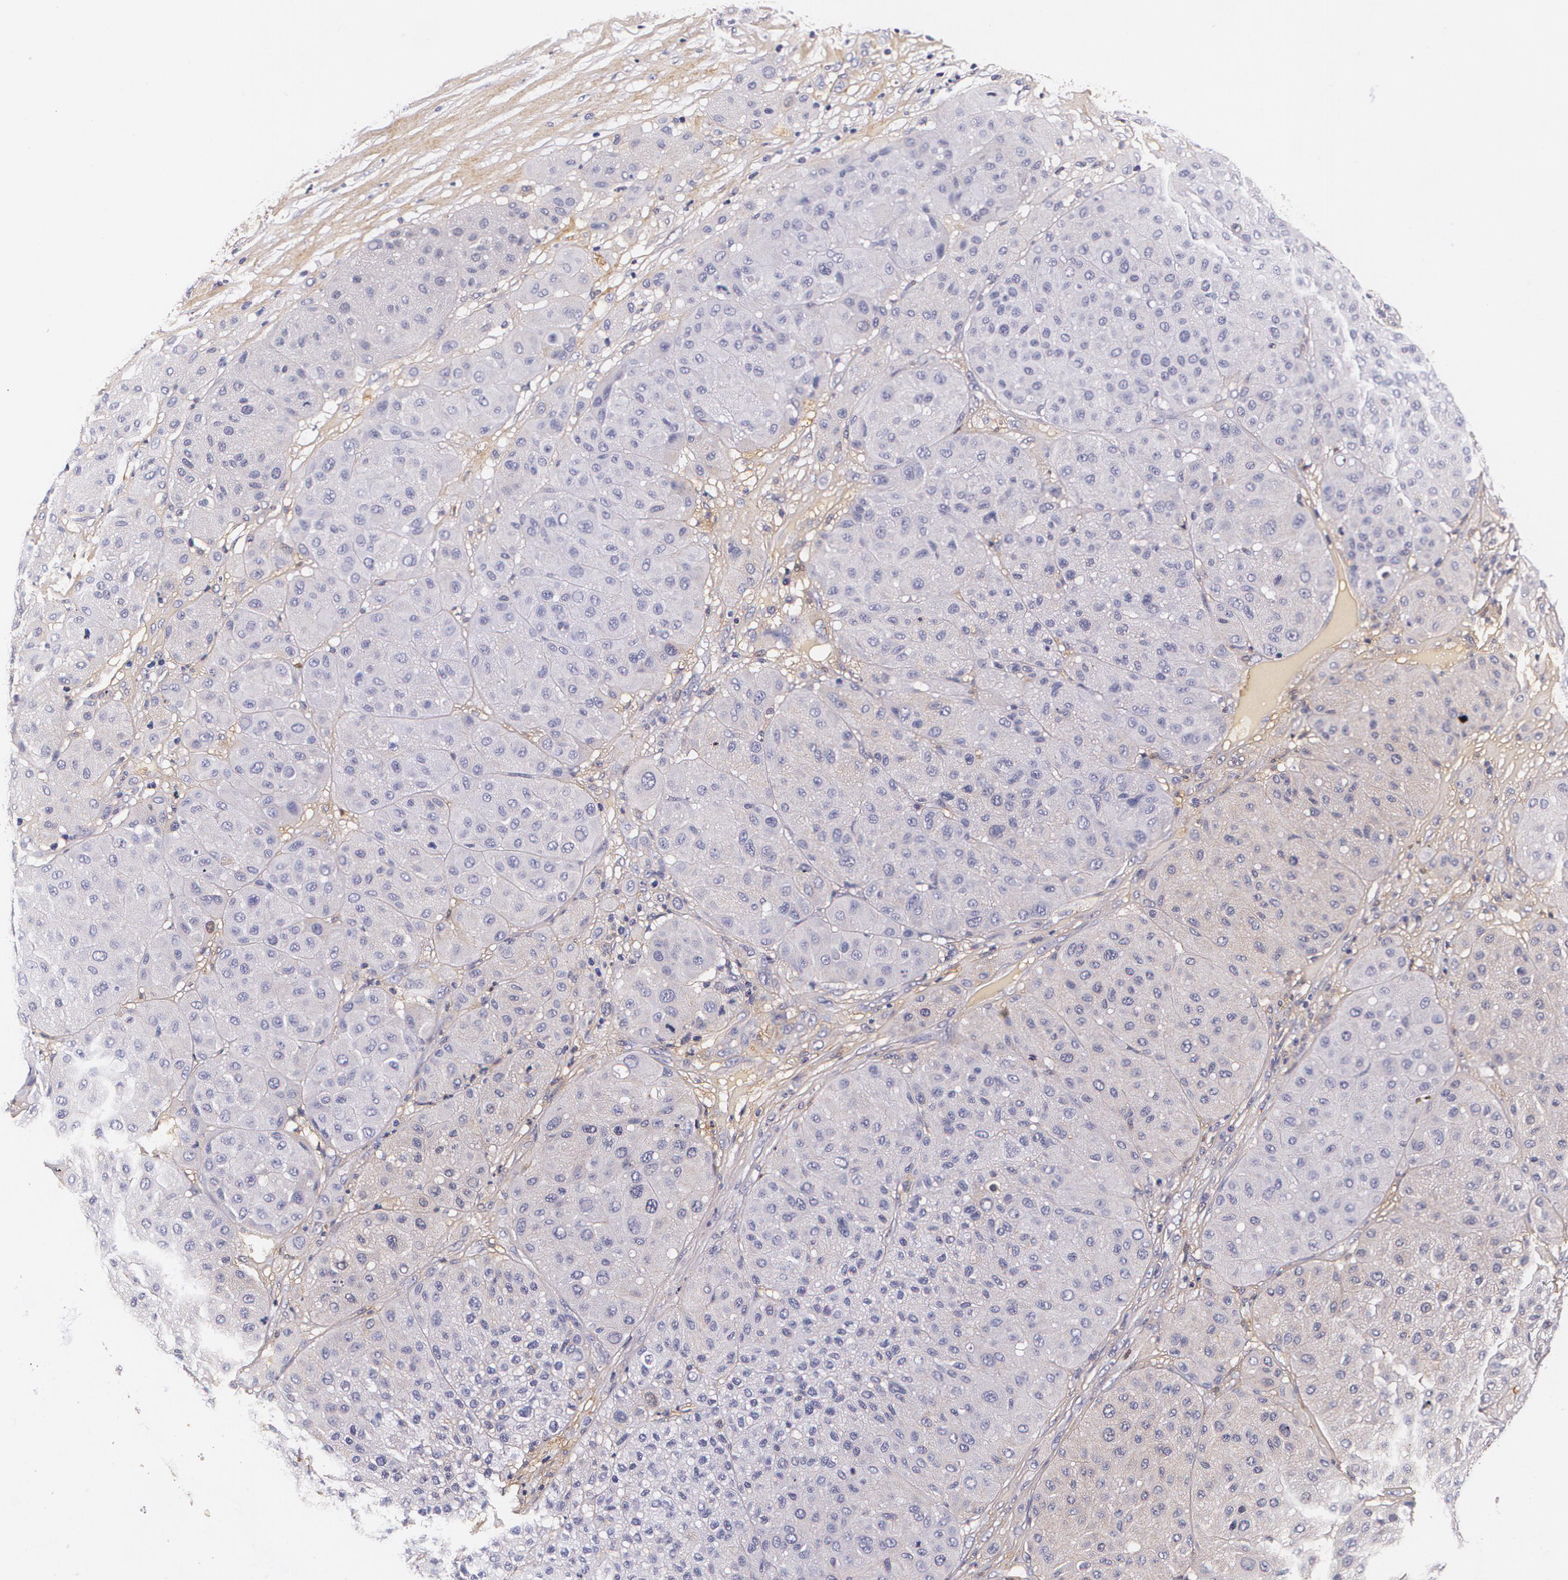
{"staining": {"intensity": "negative", "quantity": "none", "location": "none"}, "tissue": "melanoma", "cell_type": "Tumor cells", "image_type": "cancer", "snomed": [{"axis": "morphology", "description": "Normal tissue, NOS"}, {"axis": "morphology", "description": "Malignant melanoma, Metastatic site"}, {"axis": "topography", "description": "Skin"}], "caption": "Melanoma was stained to show a protein in brown. There is no significant staining in tumor cells.", "gene": "TTR", "patient": {"sex": "male", "age": 41}}